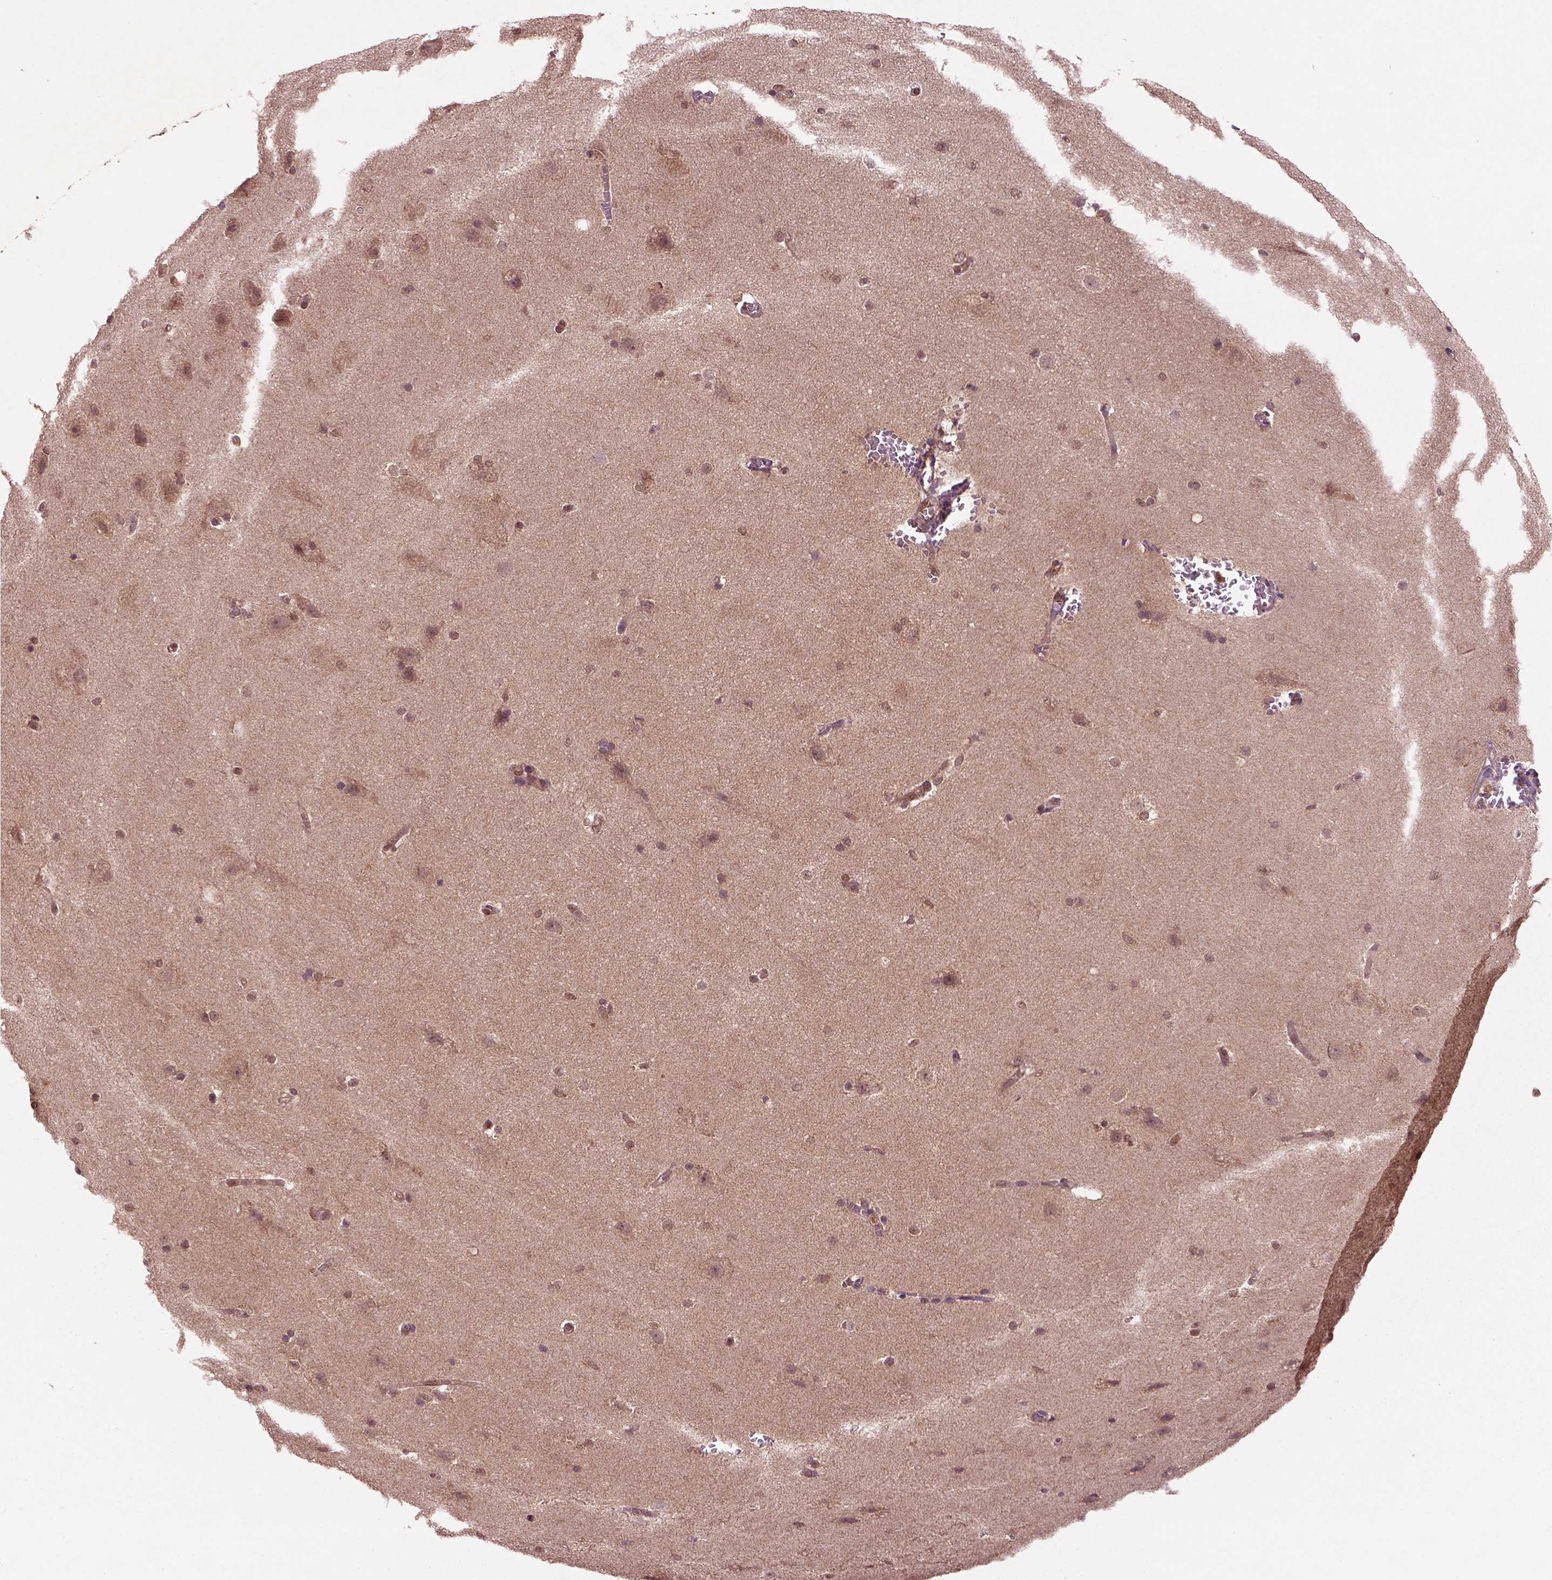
{"staining": {"intensity": "moderate", "quantity": ">75%", "location": "cytoplasmic/membranous"}, "tissue": "hippocampus", "cell_type": "Glial cells", "image_type": "normal", "snomed": [{"axis": "morphology", "description": "Normal tissue, NOS"}, {"axis": "topography", "description": "Cerebral cortex"}, {"axis": "topography", "description": "Hippocampus"}], "caption": "Normal hippocampus was stained to show a protein in brown. There is medium levels of moderate cytoplasmic/membranous staining in approximately >75% of glial cells. The protein is shown in brown color, while the nuclei are stained blue.", "gene": "MDP1", "patient": {"sex": "female", "age": 19}}